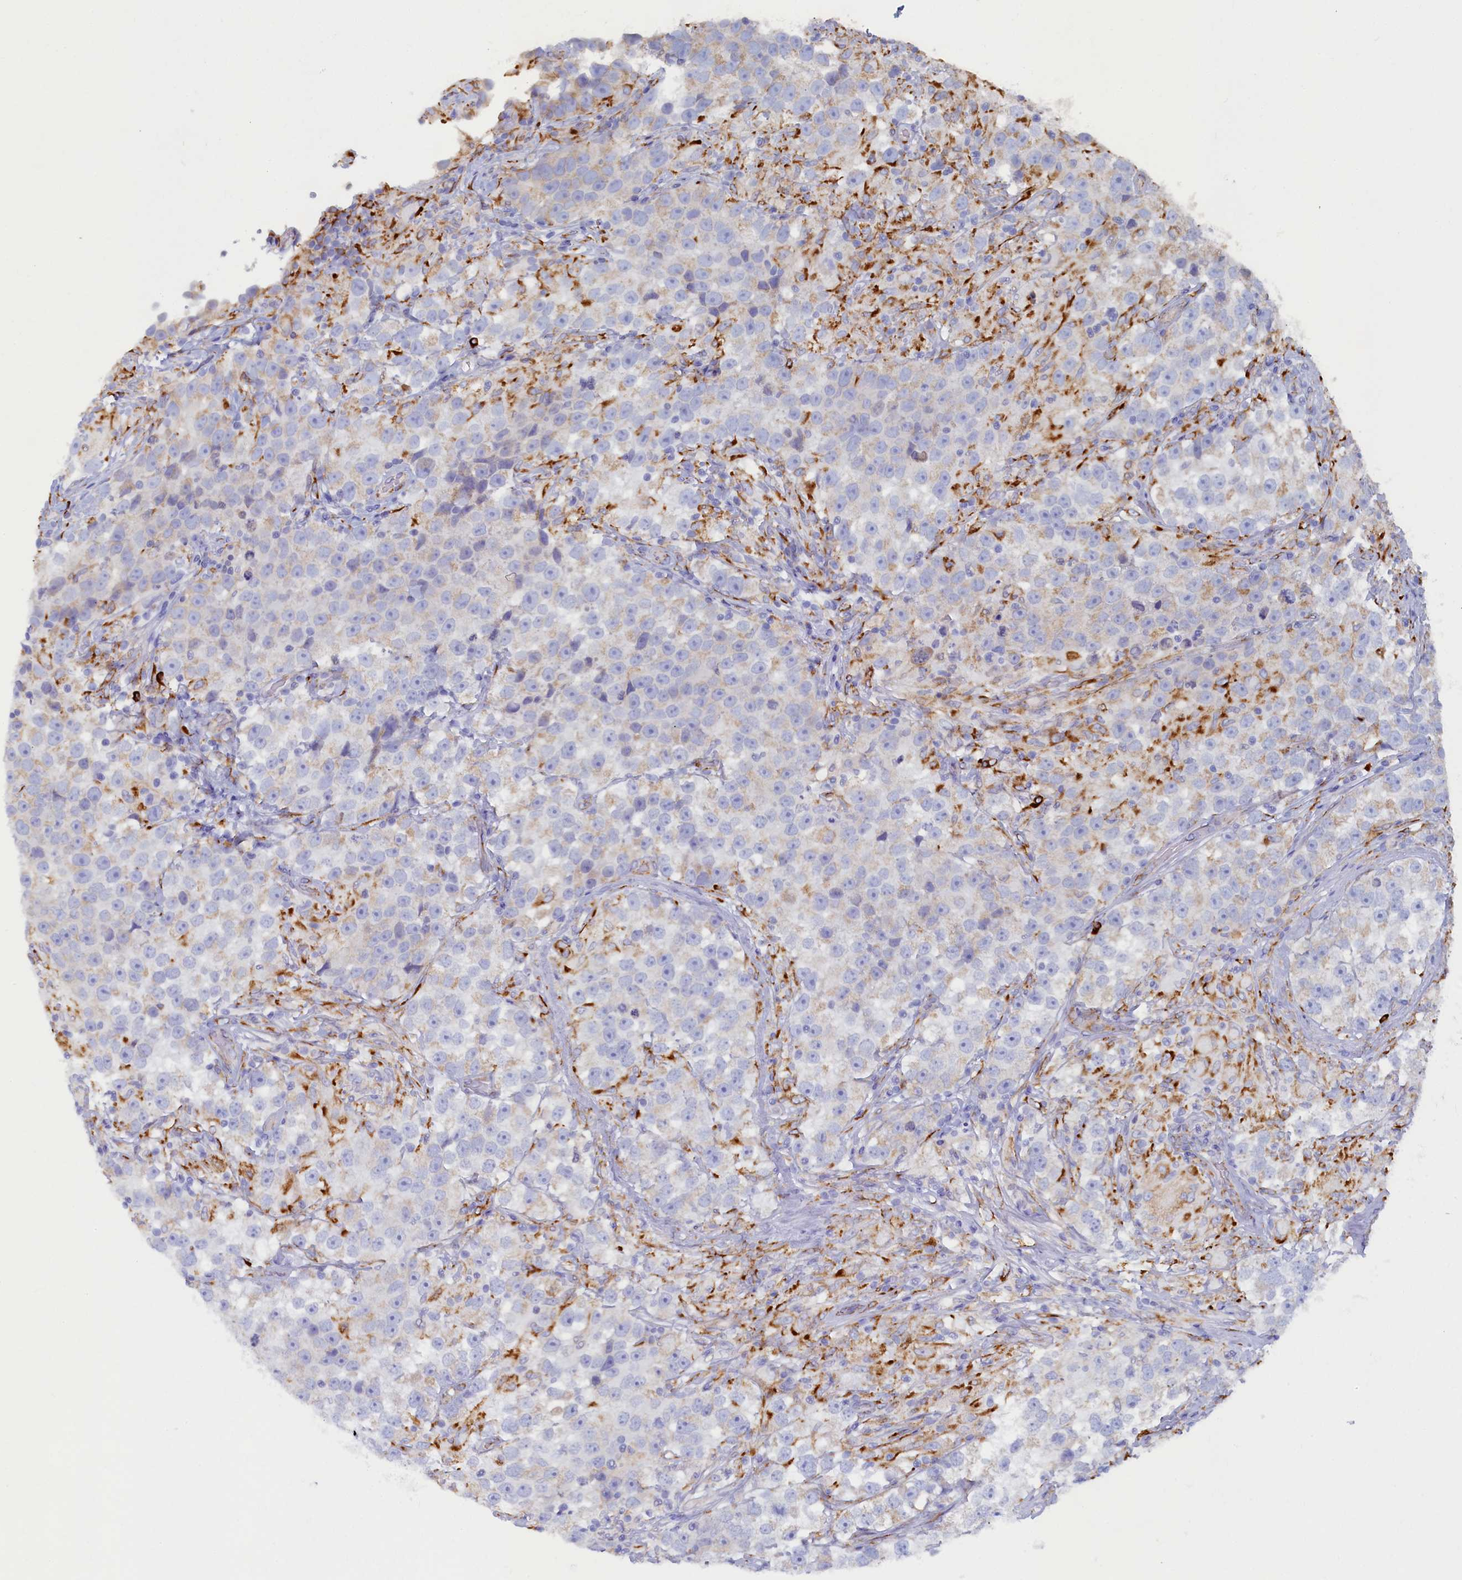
{"staining": {"intensity": "moderate", "quantity": "<25%", "location": "cytoplasmic/membranous"}, "tissue": "testis cancer", "cell_type": "Tumor cells", "image_type": "cancer", "snomed": [{"axis": "morphology", "description": "Seminoma, NOS"}, {"axis": "topography", "description": "Testis"}], "caption": "A brown stain highlights moderate cytoplasmic/membranous positivity of a protein in testis cancer (seminoma) tumor cells. Nuclei are stained in blue.", "gene": "TMEM18", "patient": {"sex": "male", "age": 46}}